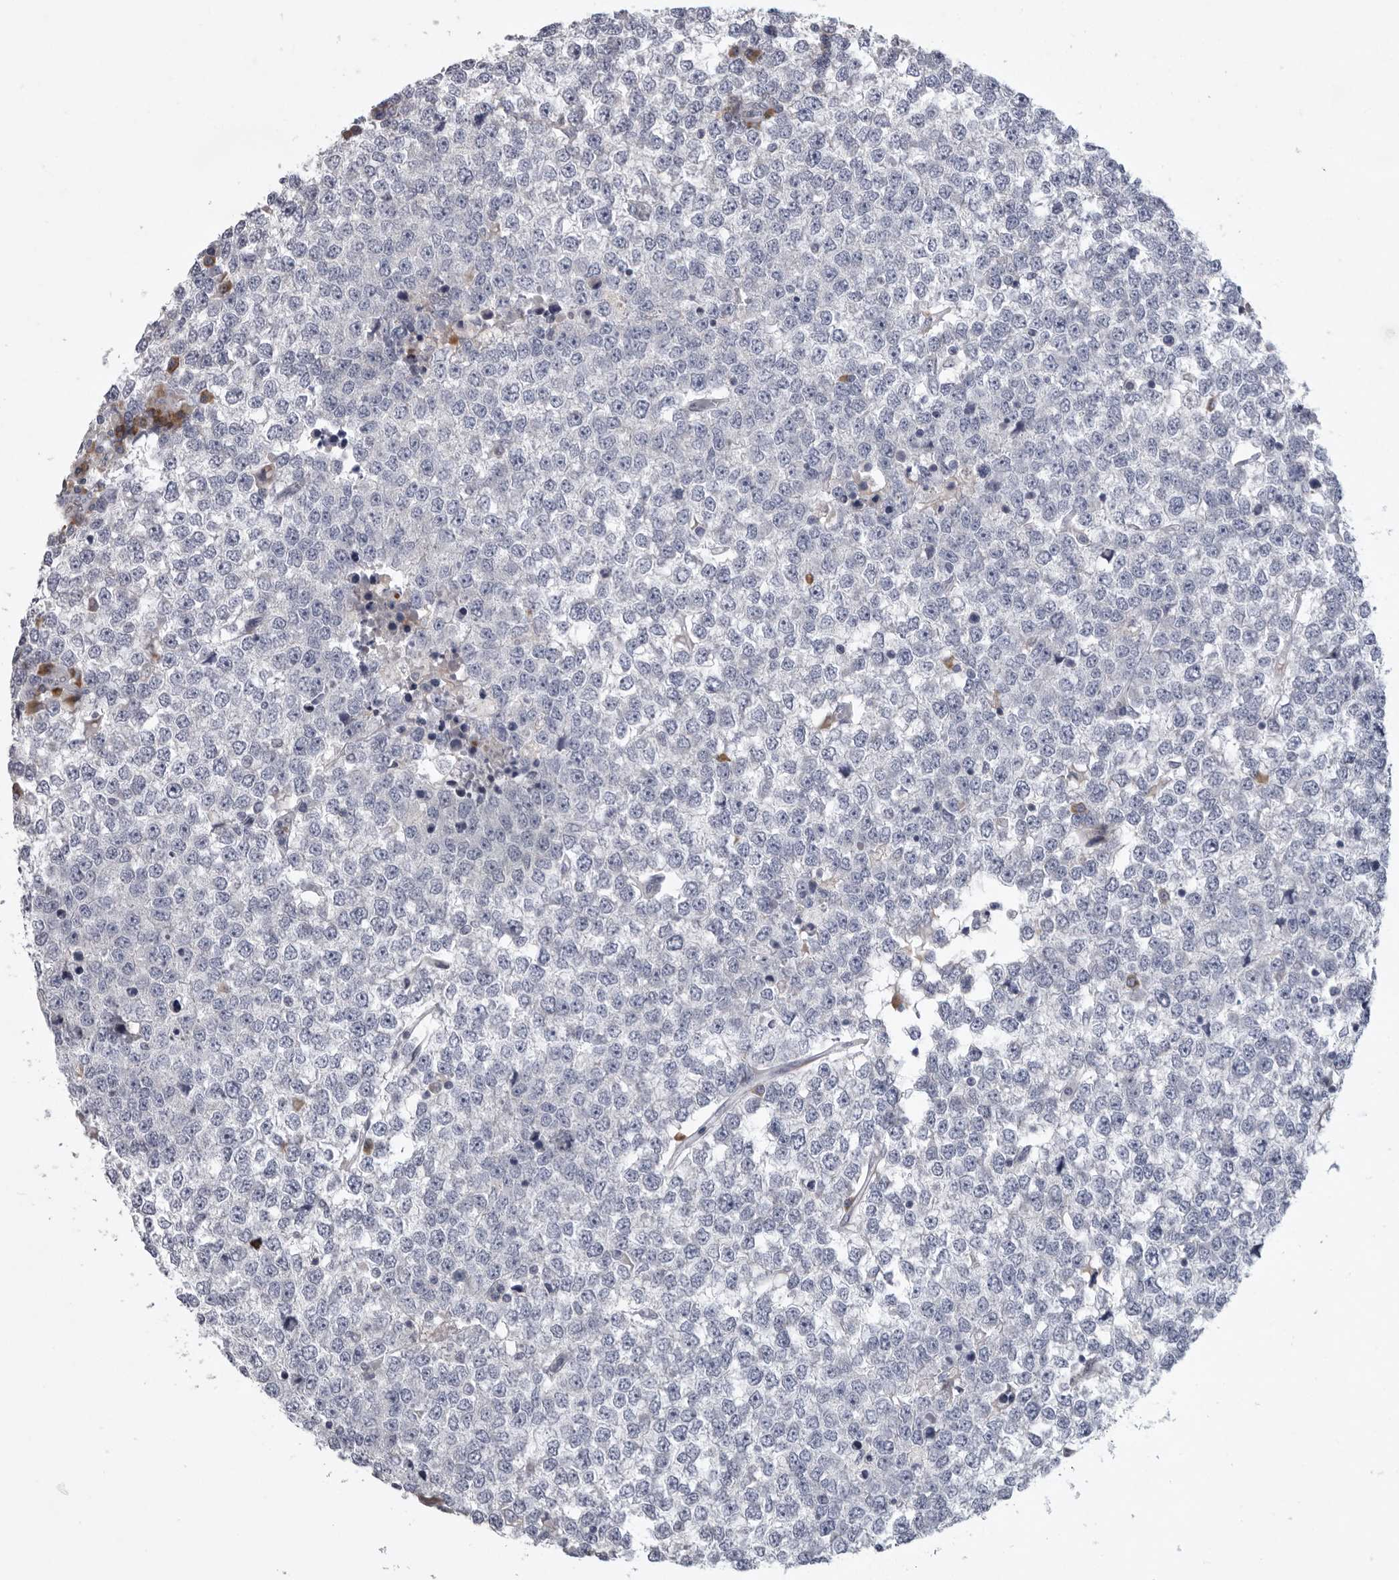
{"staining": {"intensity": "negative", "quantity": "none", "location": "none"}, "tissue": "testis cancer", "cell_type": "Tumor cells", "image_type": "cancer", "snomed": [{"axis": "morphology", "description": "Seminoma, NOS"}, {"axis": "topography", "description": "Testis"}], "caption": "Testis cancer was stained to show a protein in brown. There is no significant staining in tumor cells.", "gene": "USP24", "patient": {"sex": "male", "age": 65}}